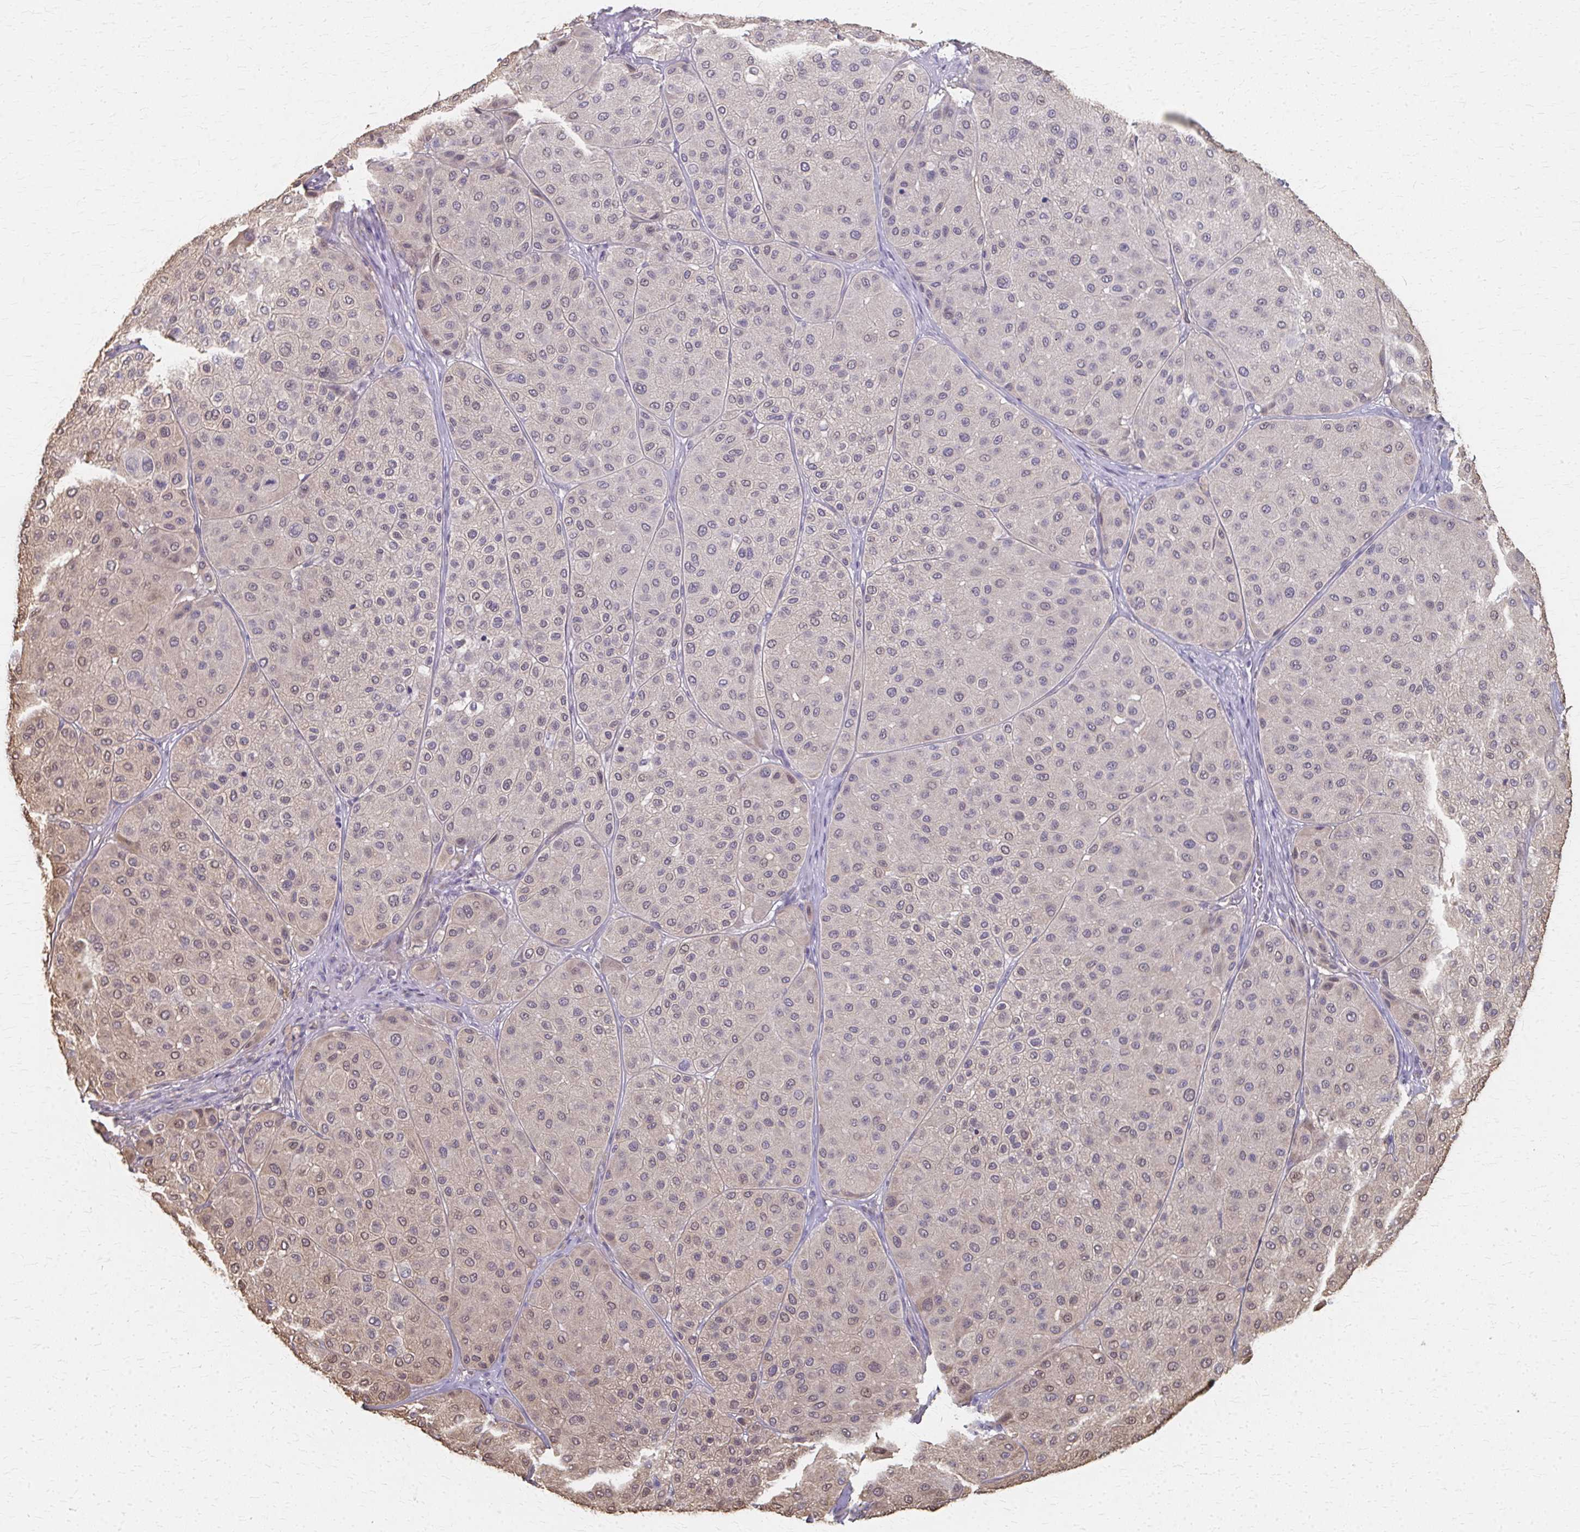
{"staining": {"intensity": "weak", "quantity": "<25%", "location": "nuclear"}, "tissue": "melanoma", "cell_type": "Tumor cells", "image_type": "cancer", "snomed": [{"axis": "morphology", "description": "Malignant melanoma, Metastatic site"}, {"axis": "topography", "description": "Smooth muscle"}], "caption": "DAB immunohistochemical staining of malignant melanoma (metastatic site) reveals no significant staining in tumor cells.", "gene": "RABGAP1L", "patient": {"sex": "male", "age": 41}}